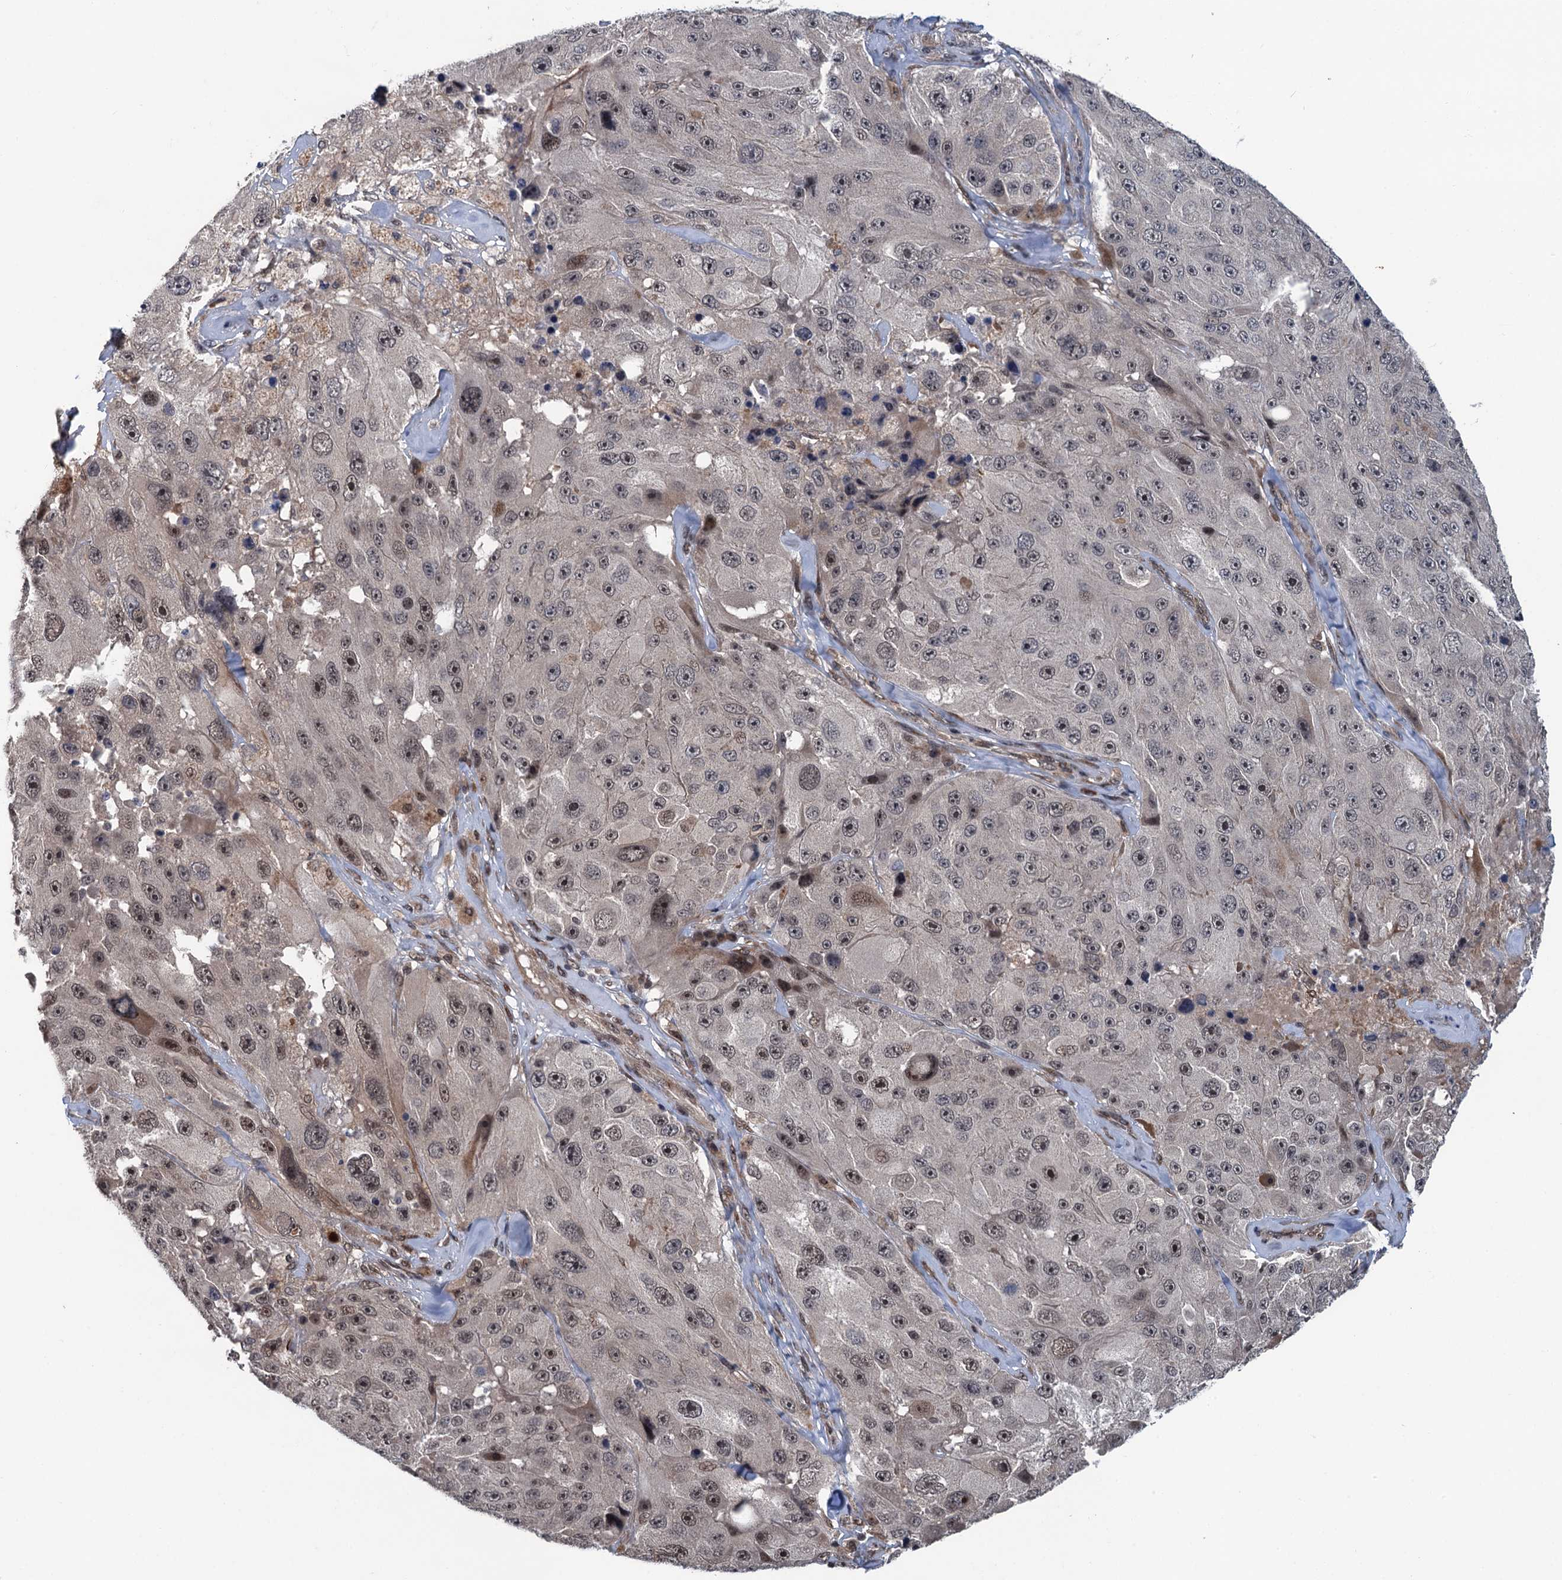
{"staining": {"intensity": "moderate", "quantity": "25%-75%", "location": "nuclear"}, "tissue": "melanoma", "cell_type": "Tumor cells", "image_type": "cancer", "snomed": [{"axis": "morphology", "description": "Malignant melanoma, Metastatic site"}, {"axis": "topography", "description": "Lymph node"}], "caption": "Protein expression analysis of melanoma reveals moderate nuclear expression in about 25%-75% of tumor cells.", "gene": "RASSF4", "patient": {"sex": "male", "age": 62}}